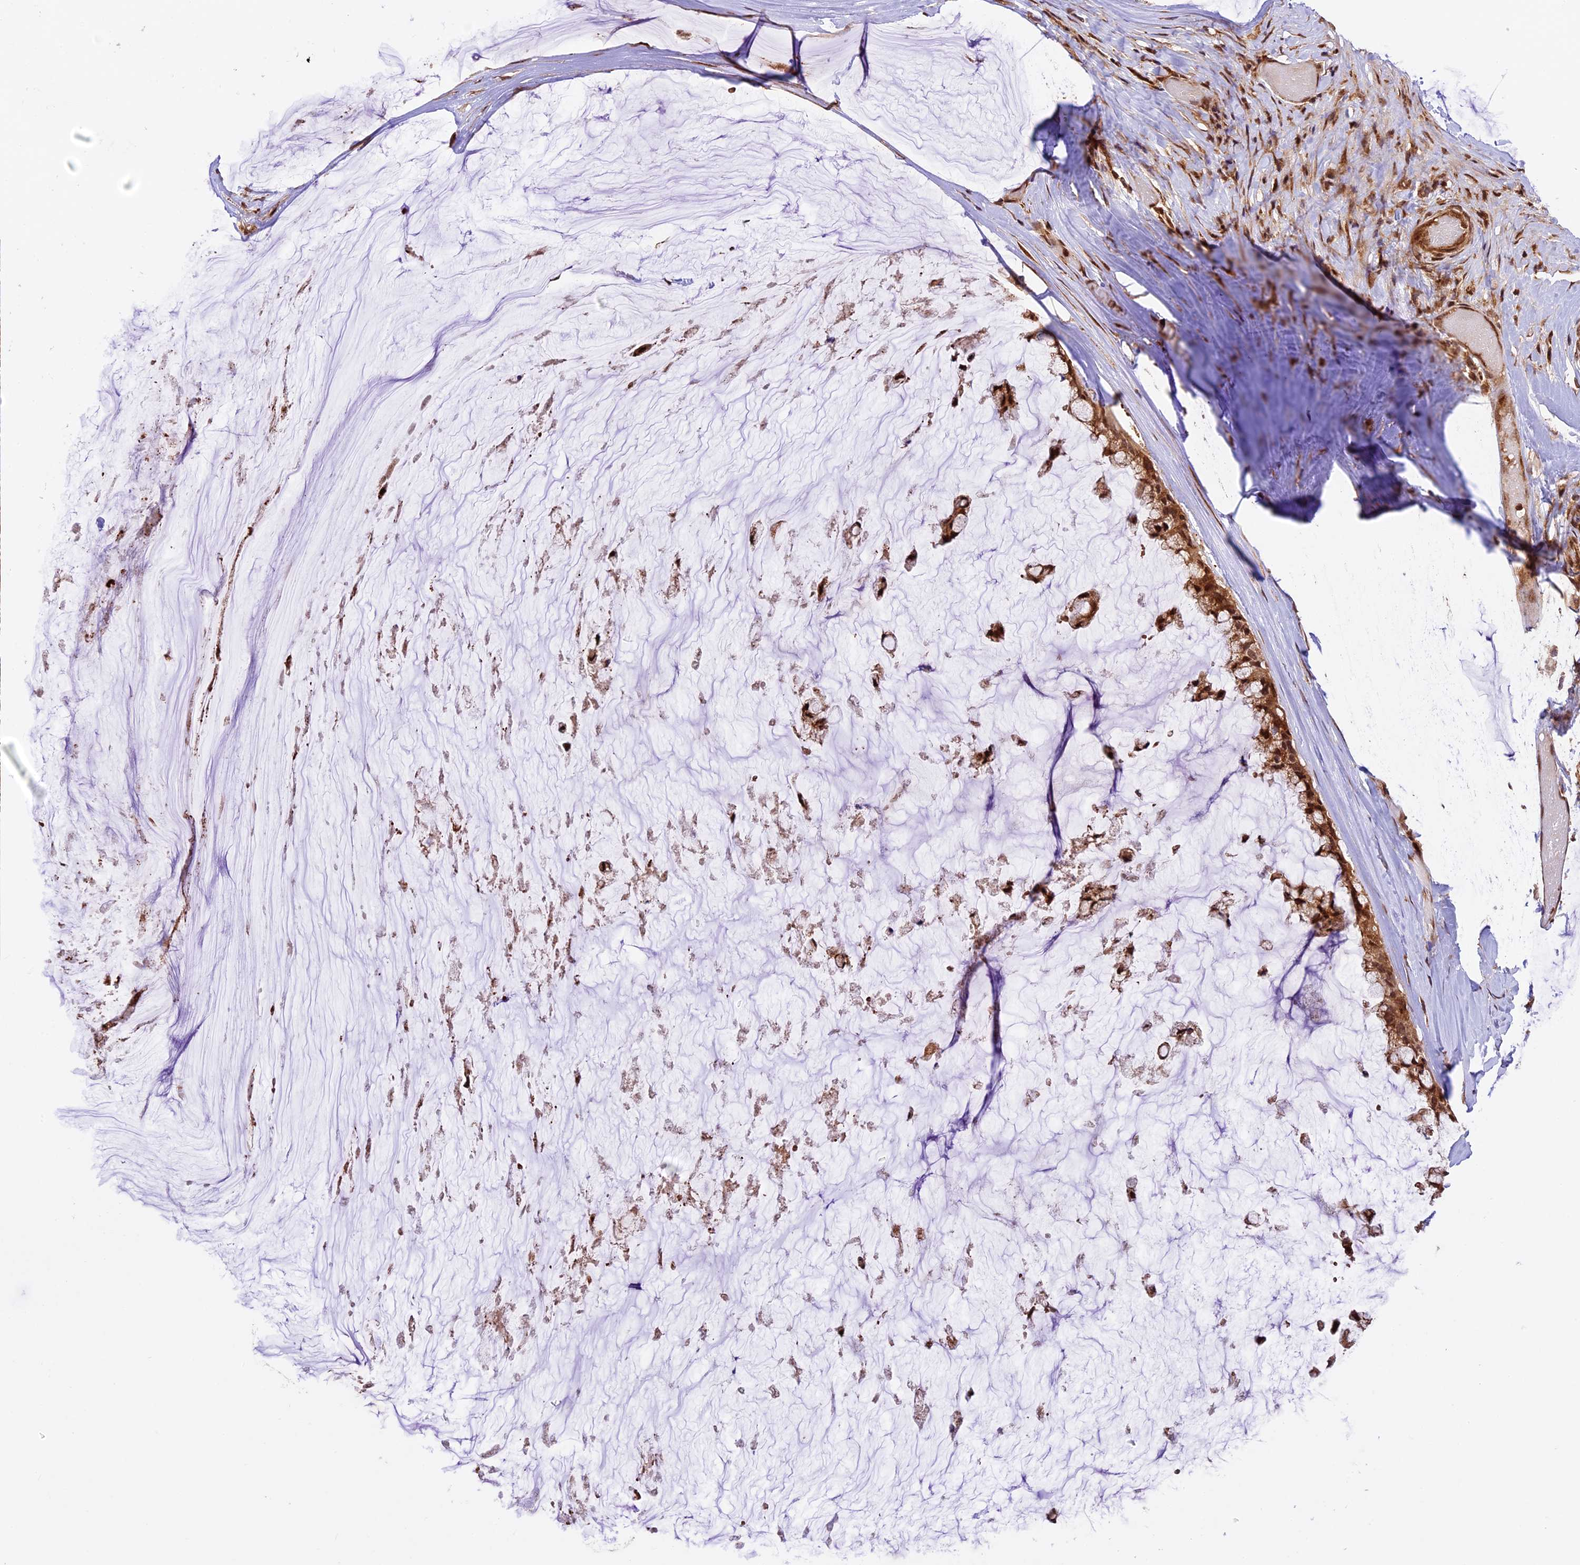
{"staining": {"intensity": "moderate", "quantity": ">75%", "location": "cytoplasmic/membranous,nuclear"}, "tissue": "ovarian cancer", "cell_type": "Tumor cells", "image_type": "cancer", "snomed": [{"axis": "morphology", "description": "Cystadenocarcinoma, mucinous, NOS"}, {"axis": "topography", "description": "Ovary"}], "caption": "Ovarian mucinous cystadenocarcinoma stained for a protein exhibits moderate cytoplasmic/membranous and nuclear positivity in tumor cells.", "gene": "DHX38", "patient": {"sex": "female", "age": 39}}